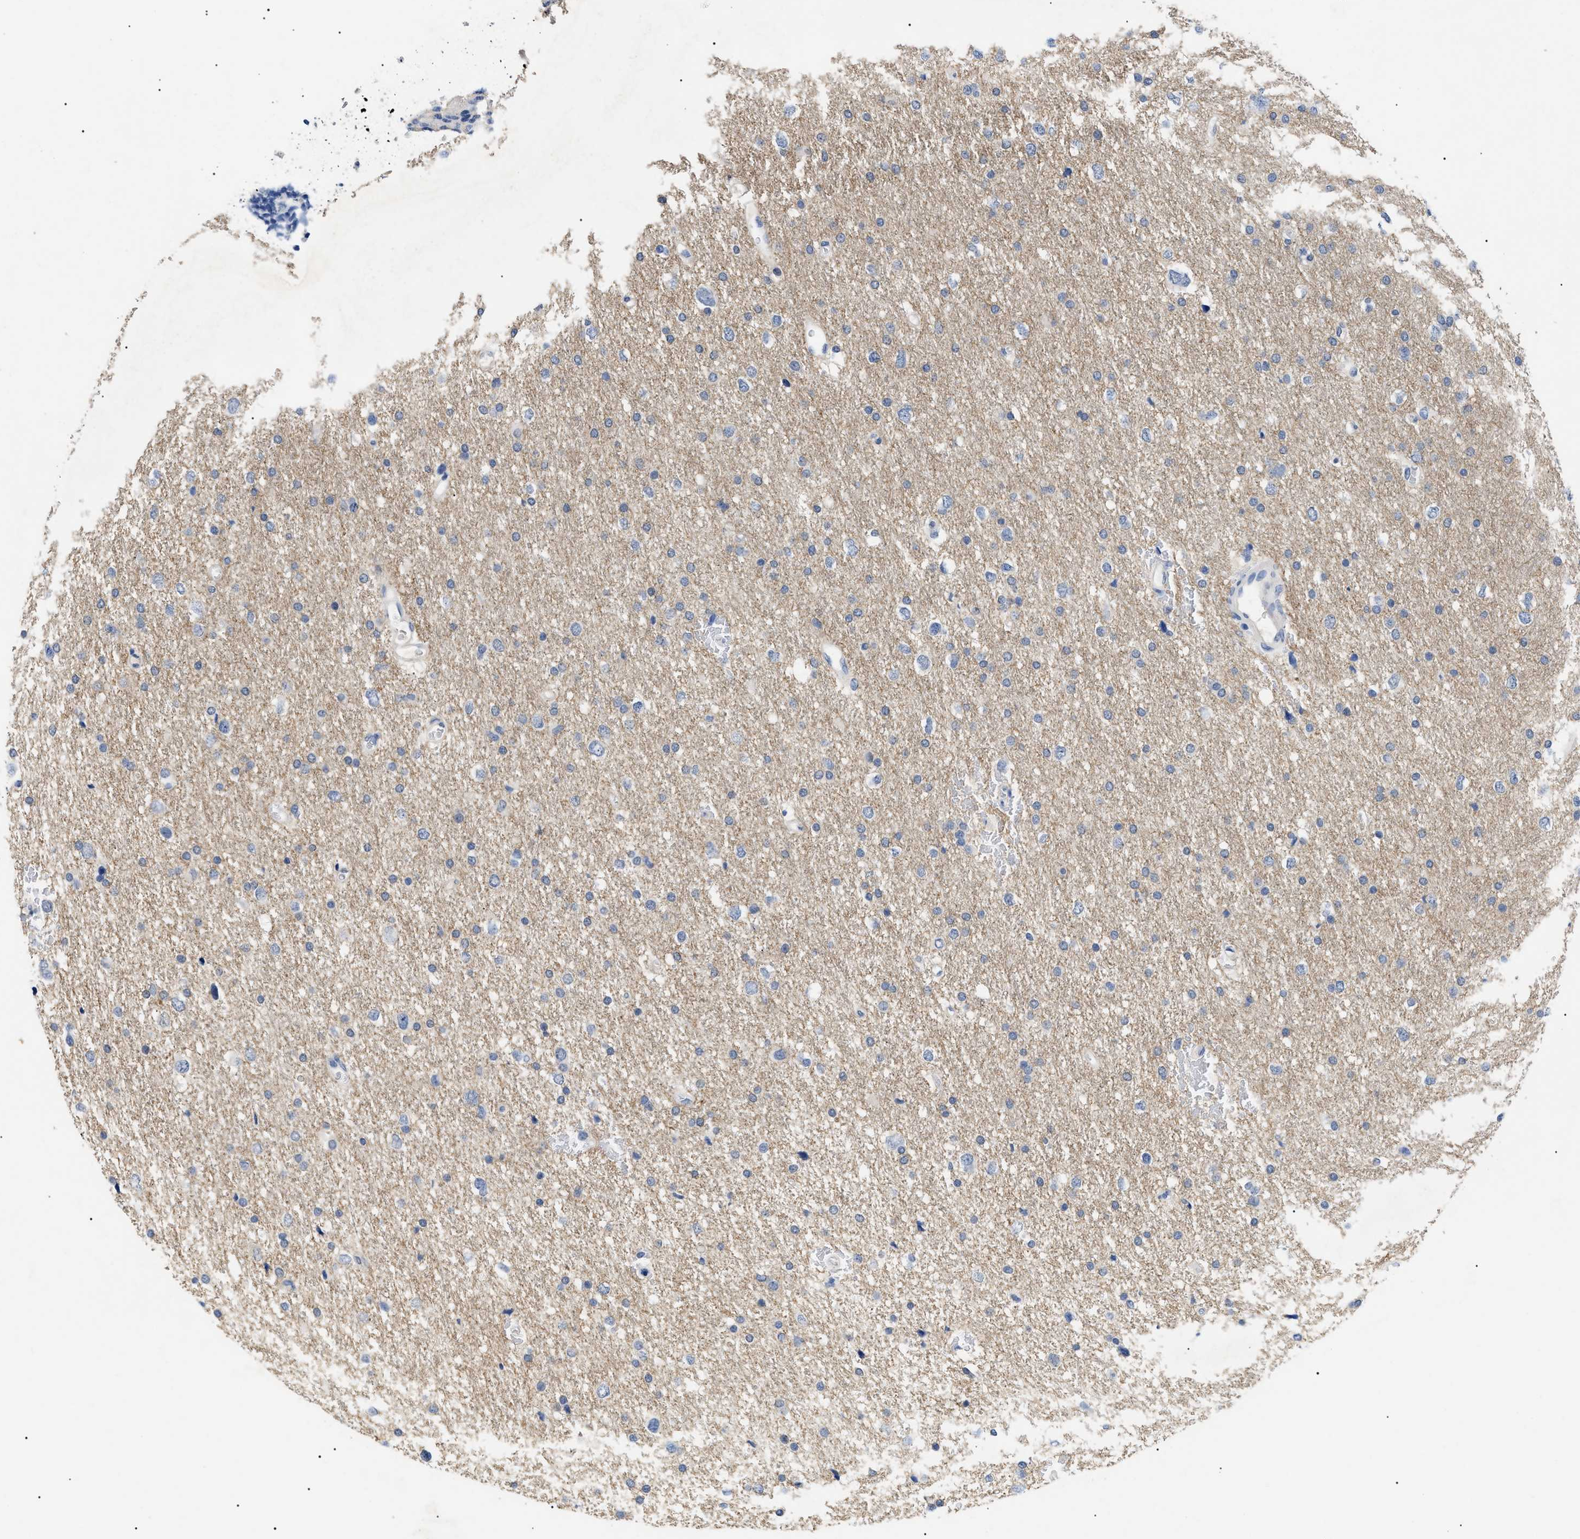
{"staining": {"intensity": "negative", "quantity": "none", "location": "none"}, "tissue": "glioma", "cell_type": "Tumor cells", "image_type": "cancer", "snomed": [{"axis": "morphology", "description": "Glioma, malignant, Low grade"}, {"axis": "topography", "description": "Brain"}], "caption": "Immunohistochemistry (IHC) image of malignant low-grade glioma stained for a protein (brown), which displays no positivity in tumor cells.", "gene": "PRRT2", "patient": {"sex": "female", "age": 37}}